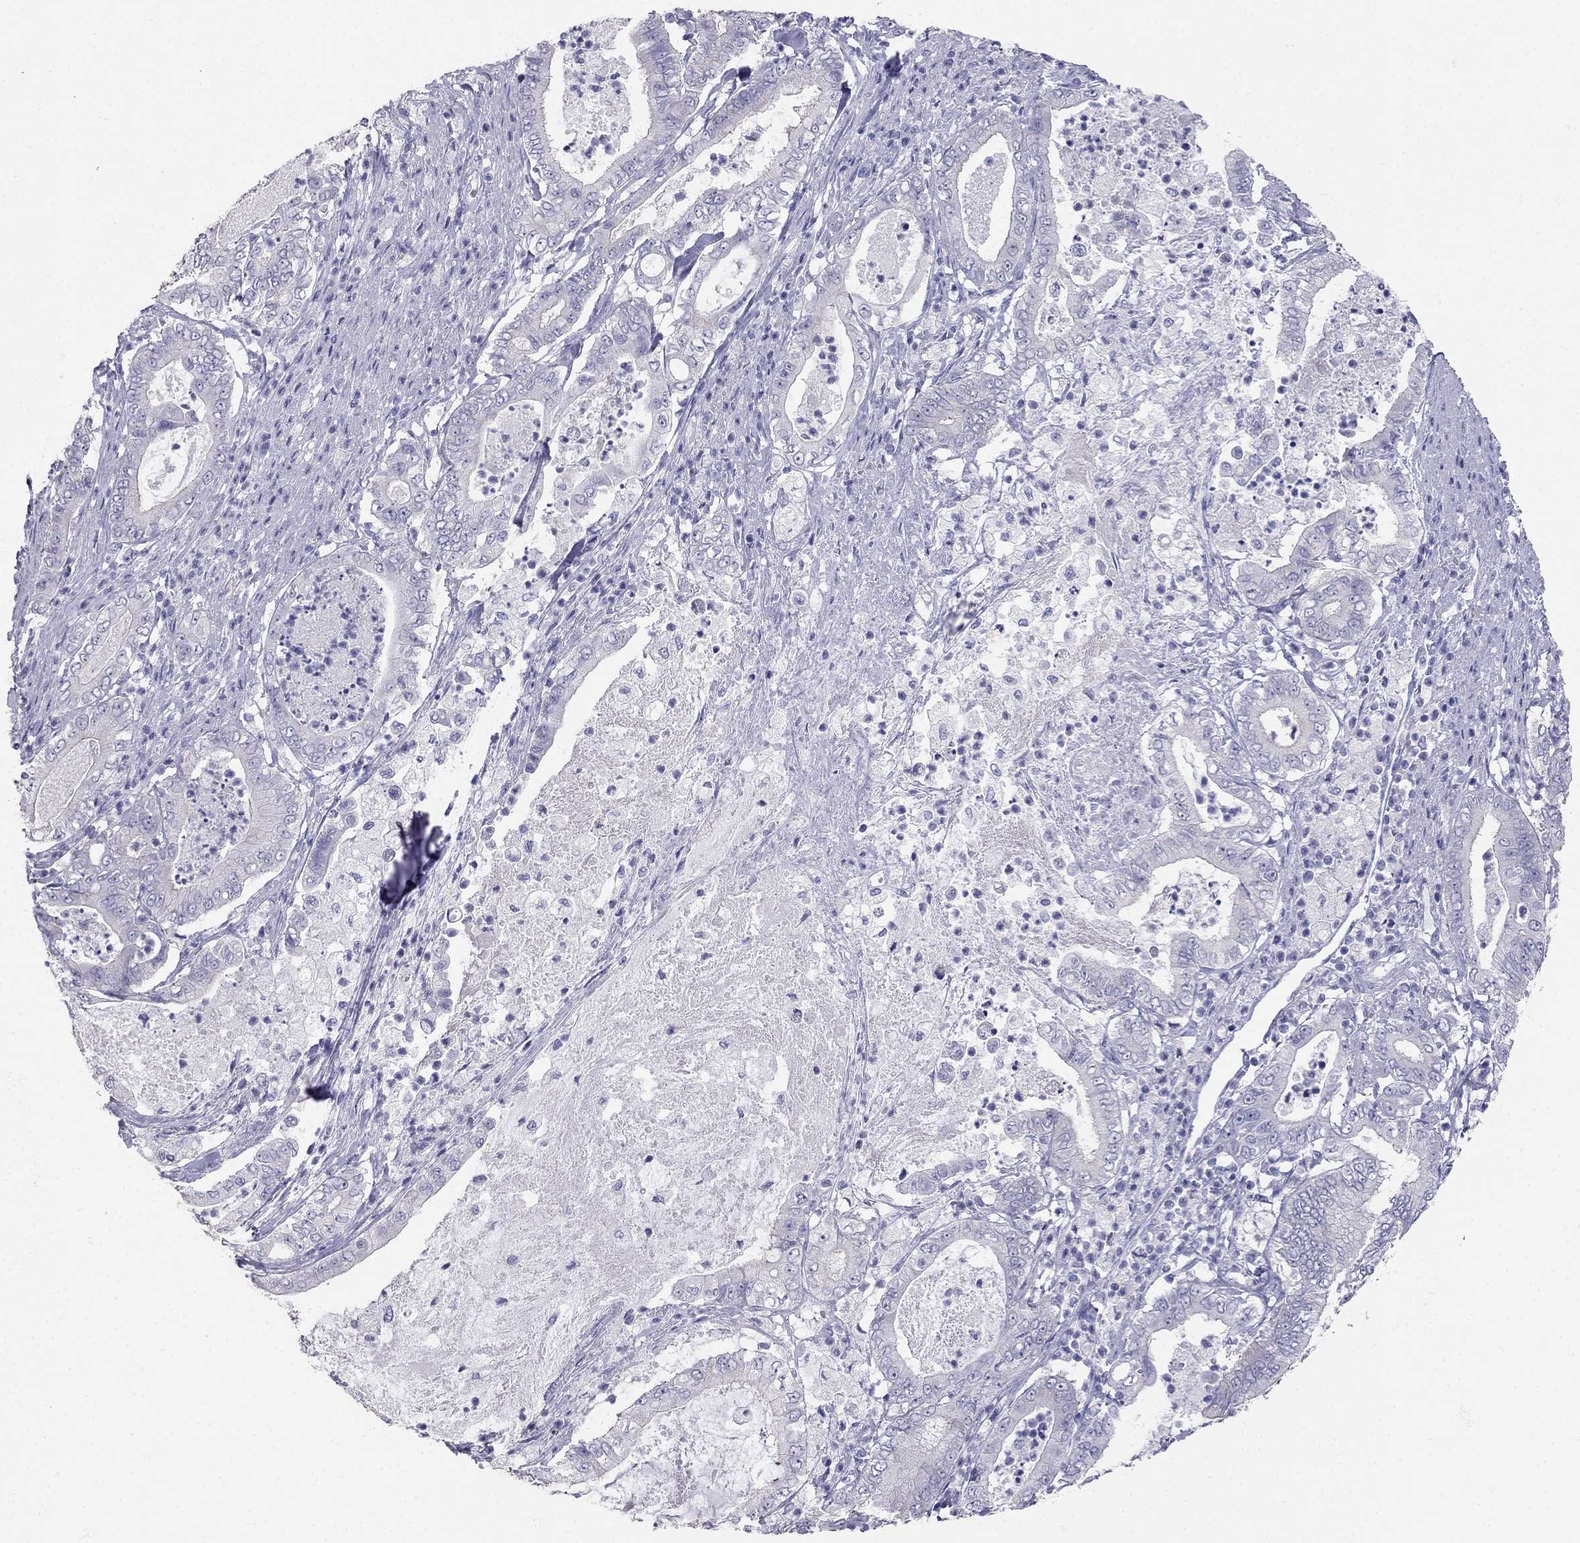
{"staining": {"intensity": "weak", "quantity": "<25%", "location": "cytoplasmic/membranous"}, "tissue": "pancreatic cancer", "cell_type": "Tumor cells", "image_type": "cancer", "snomed": [{"axis": "morphology", "description": "Adenocarcinoma, NOS"}, {"axis": "topography", "description": "Pancreas"}], "caption": "Immunohistochemistry (IHC) micrograph of human pancreatic adenocarcinoma stained for a protein (brown), which shows no positivity in tumor cells. (Immunohistochemistry (IHC), brightfield microscopy, high magnification).", "gene": "RFLNA", "patient": {"sex": "male", "age": 71}}